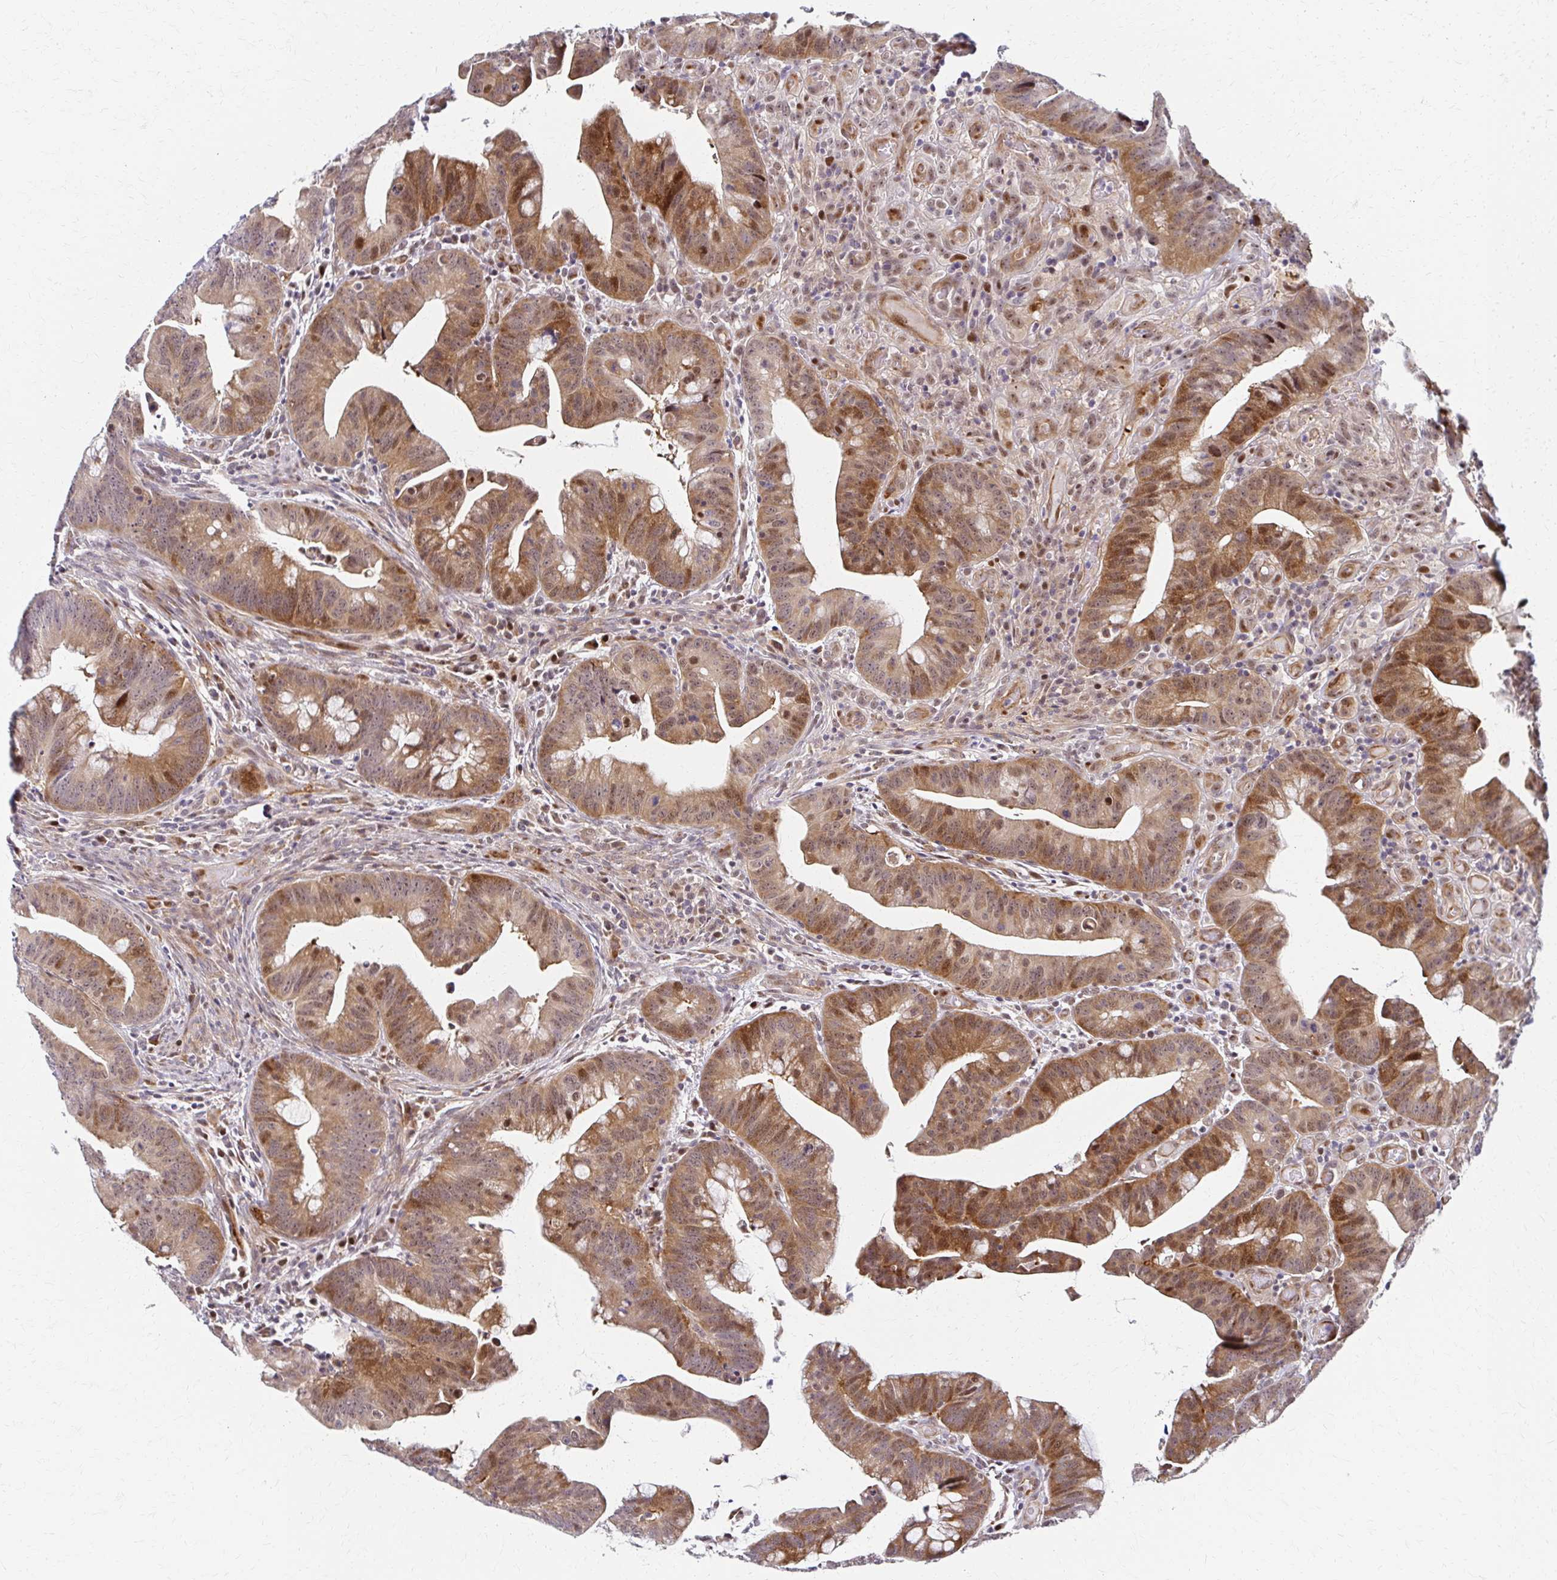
{"staining": {"intensity": "moderate", "quantity": ">75%", "location": "cytoplasmic/membranous,nuclear"}, "tissue": "colorectal cancer", "cell_type": "Tumor cells", "image_type": "cancer", "snomed": [{"axis": "morphology", "description": "Adenocarcinoma, NOS"}, {"axis": "topography", "description": "Colon"}], "caption": "Immunohistochemistry image of neoplastic tissue: colorectal cancer (adenocarcinoma) stained using IHC reveals medium levels of moderate protein expression localized specifically in the cytoplasmic/membranous and nuclear of tumor cells, appearing as a cytoplasmic/membranous and nuclear brown color.", "gene": "PSMD7", "patient": {"sex": "male", "age": 62}}